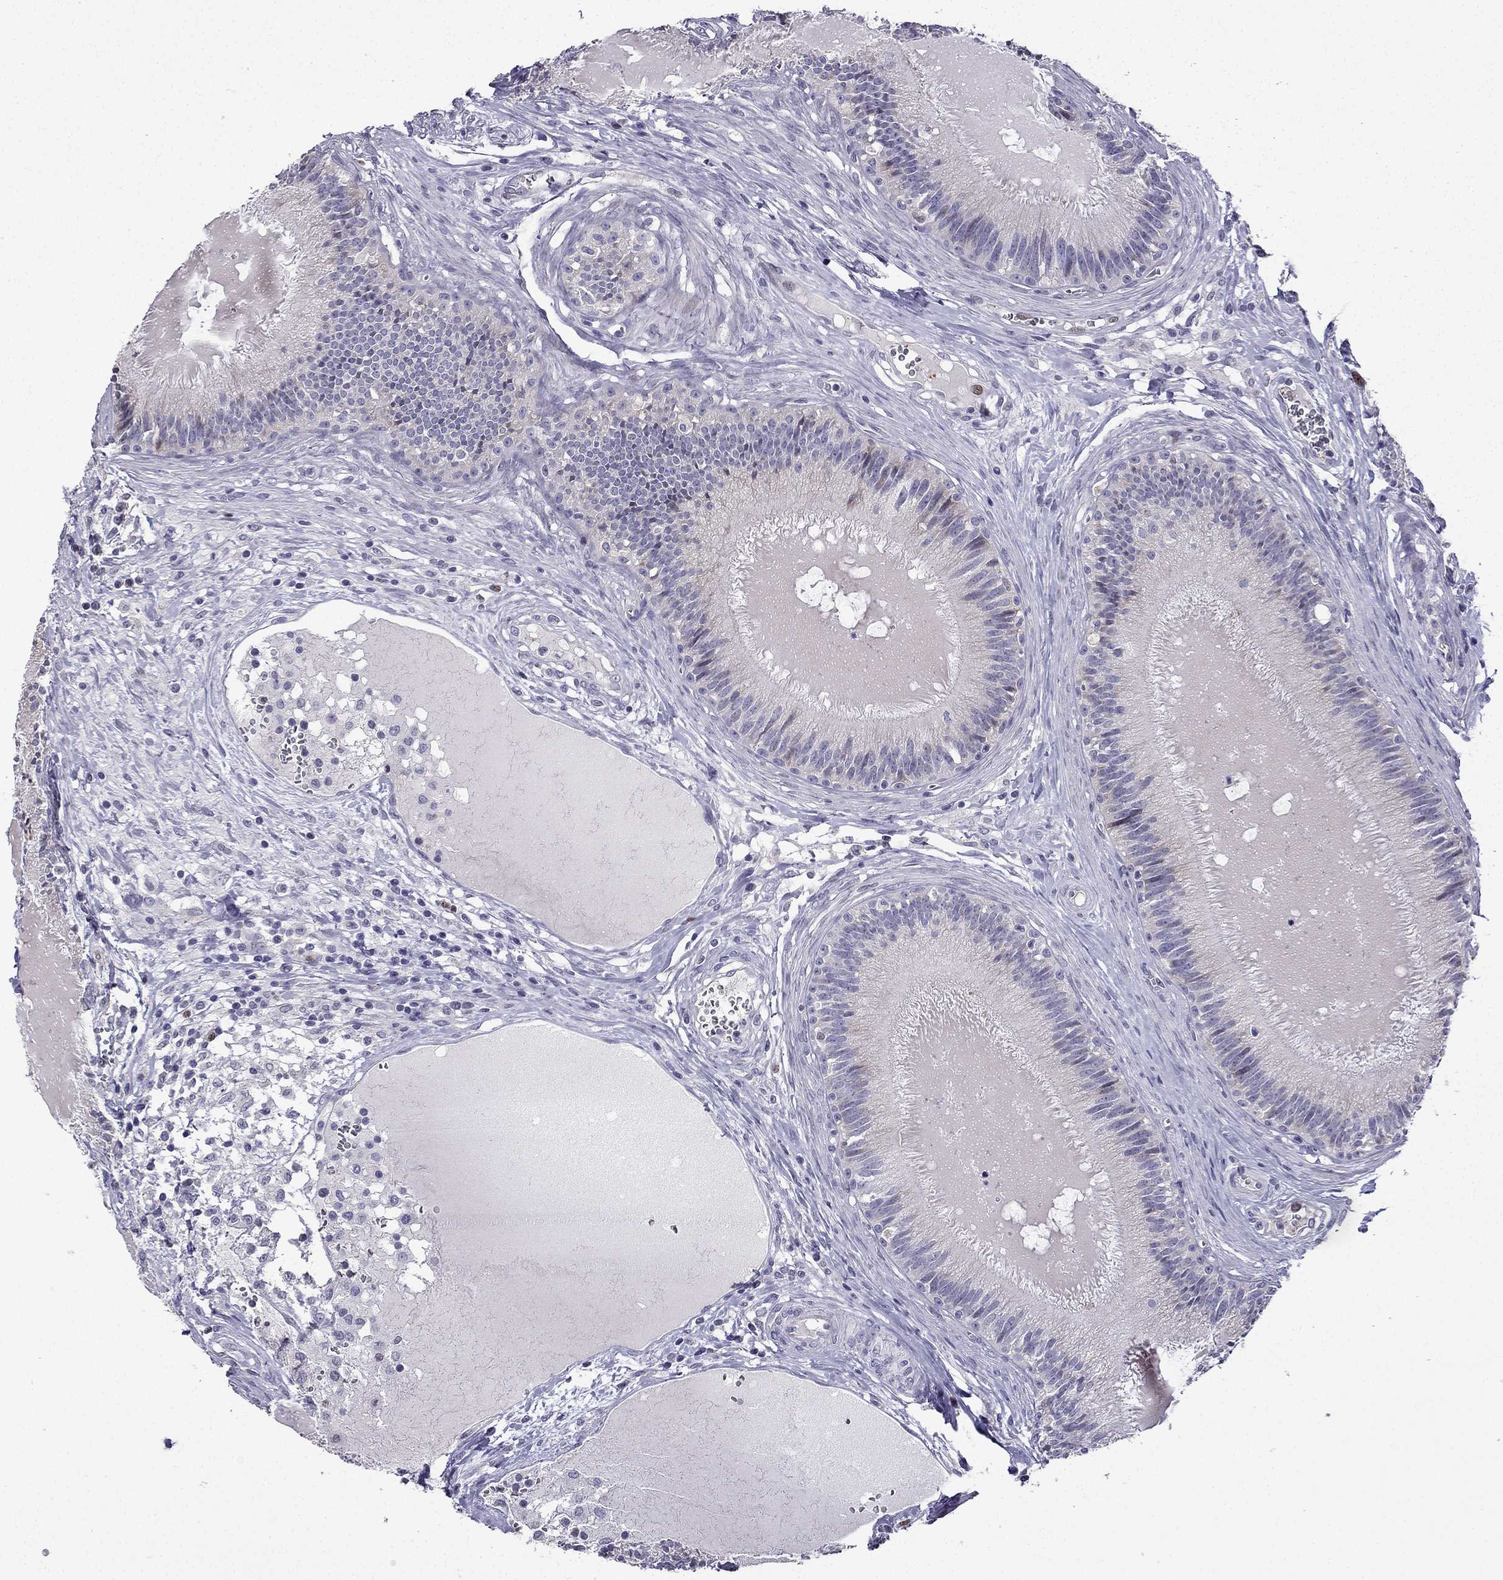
{"staining": {"intensity": "negative", "quantity": "none", "location": "none"}, "tissue": "epididymis", "cell_type": "Glandular cells", "image_type": "normal", "snomed": [{"axis": "morphology", "description": "Normal tissue, NOS"}, {"axis": "topography", "description": "Epididymis"}], "caption": "This histopathology image is of normal epididymis stained with IHC to label a protein in brown with the nuclei are counter-stained blue. There is no positivity in glandular cells.", "gene": "UHRF1", "patient": {"sex": "male", "age": 27}}